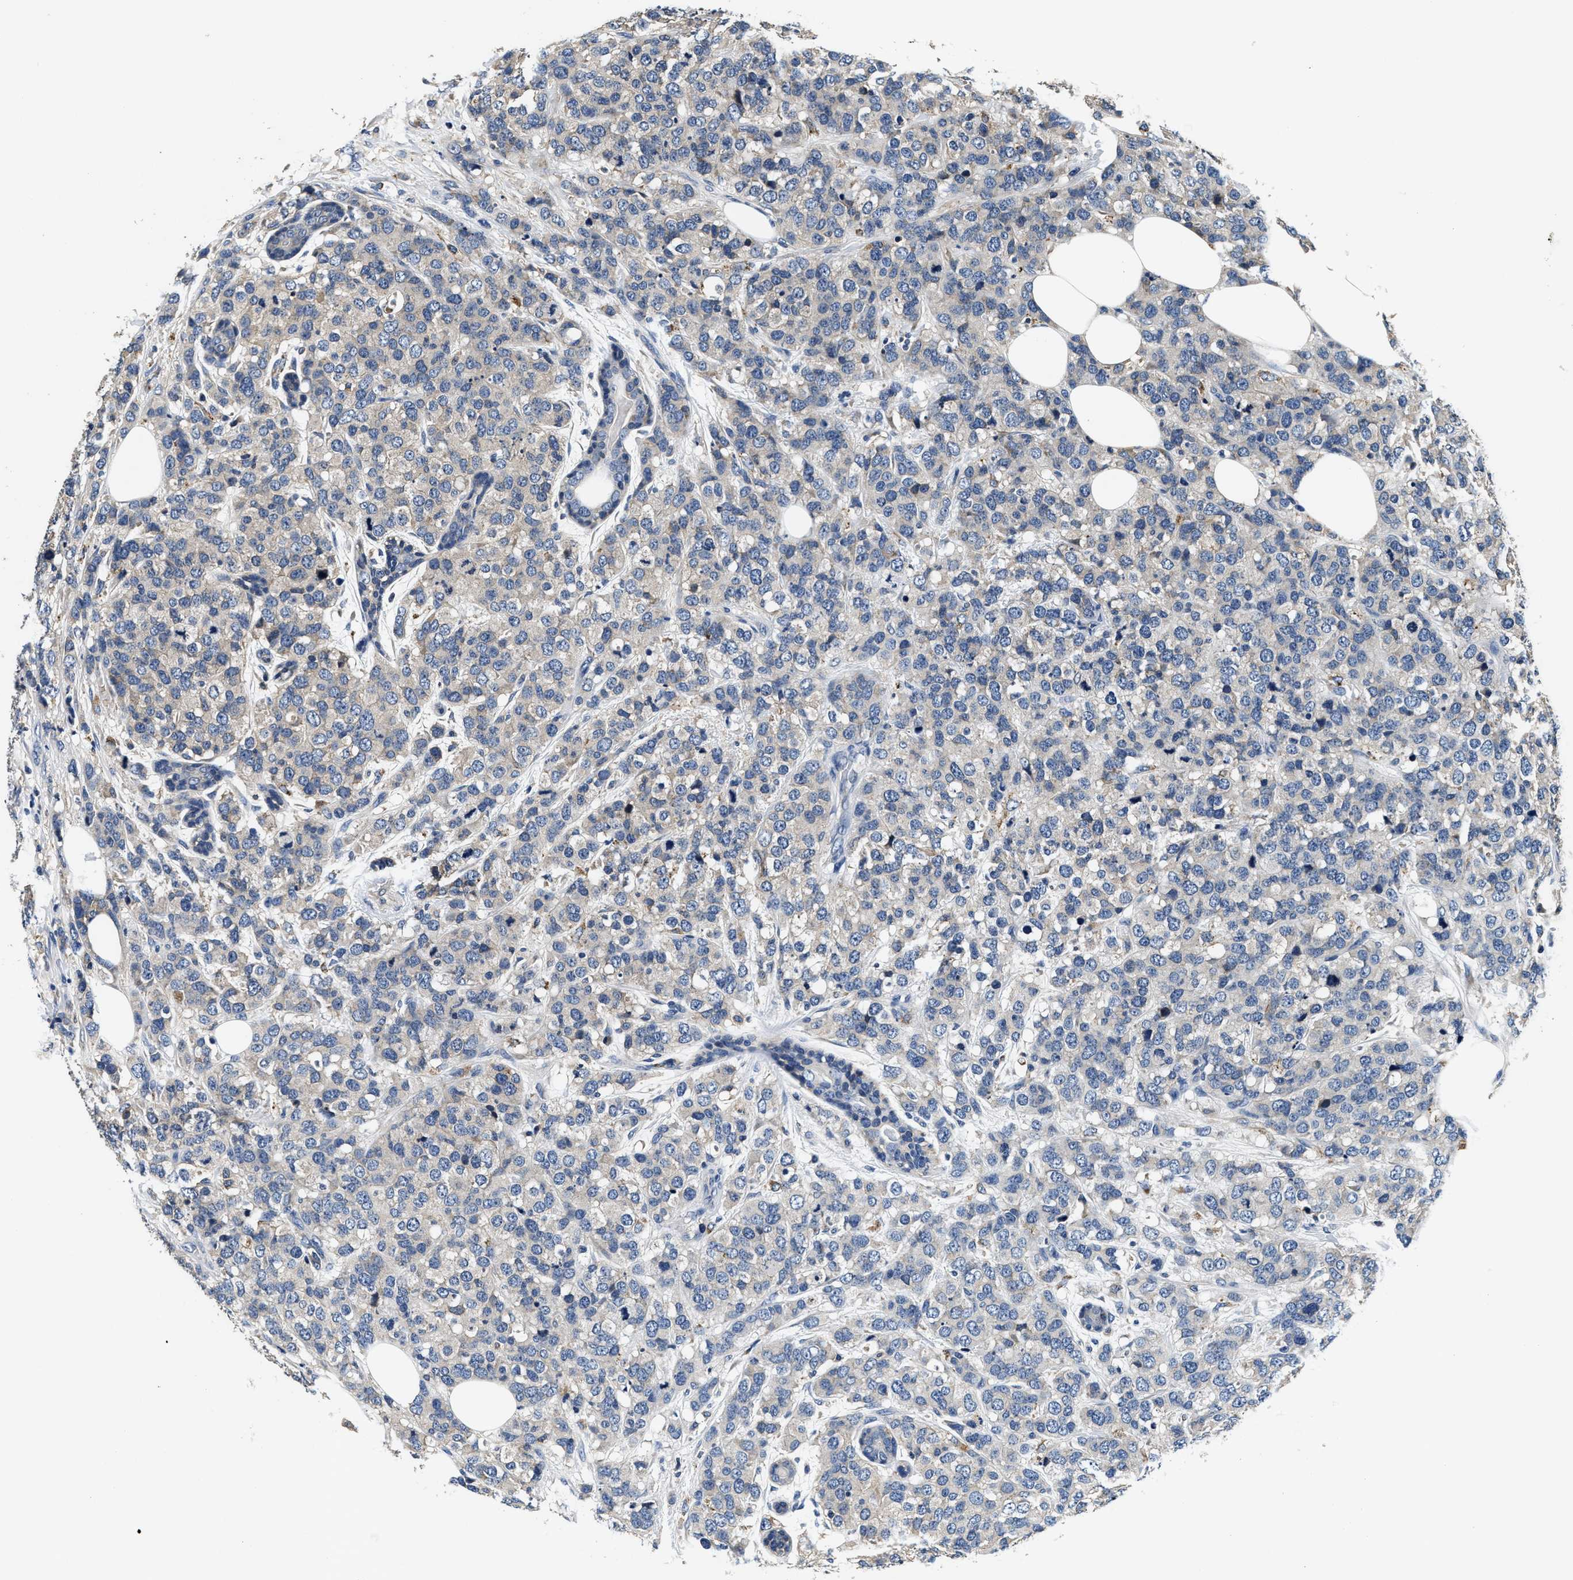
{"staining": {"intensity": "weak", "quantity": "<25%", "location": "cytoplasmic/membranous"}, "tissue": "breast cancer", "cell_type": "Tumor cells", "image_type": "cancer", "snomed": [{"axis": "morphology", "description": "Lobular carcinoma"}, {"axis": "topography", "description": "Breast"}], "caption": "DAB (3,3'-diaminobenzidine) immunohistochemical staining of breast cancer displays no significant expression in tumor cells. The staining was performed using DAB to visualize the protein expression in brown, while the nuclei were stained in blue with hematoxylin (Magnification: 20x).", "gene": "ANKIB1", "patient": {"sex": "female", "age": 59}}